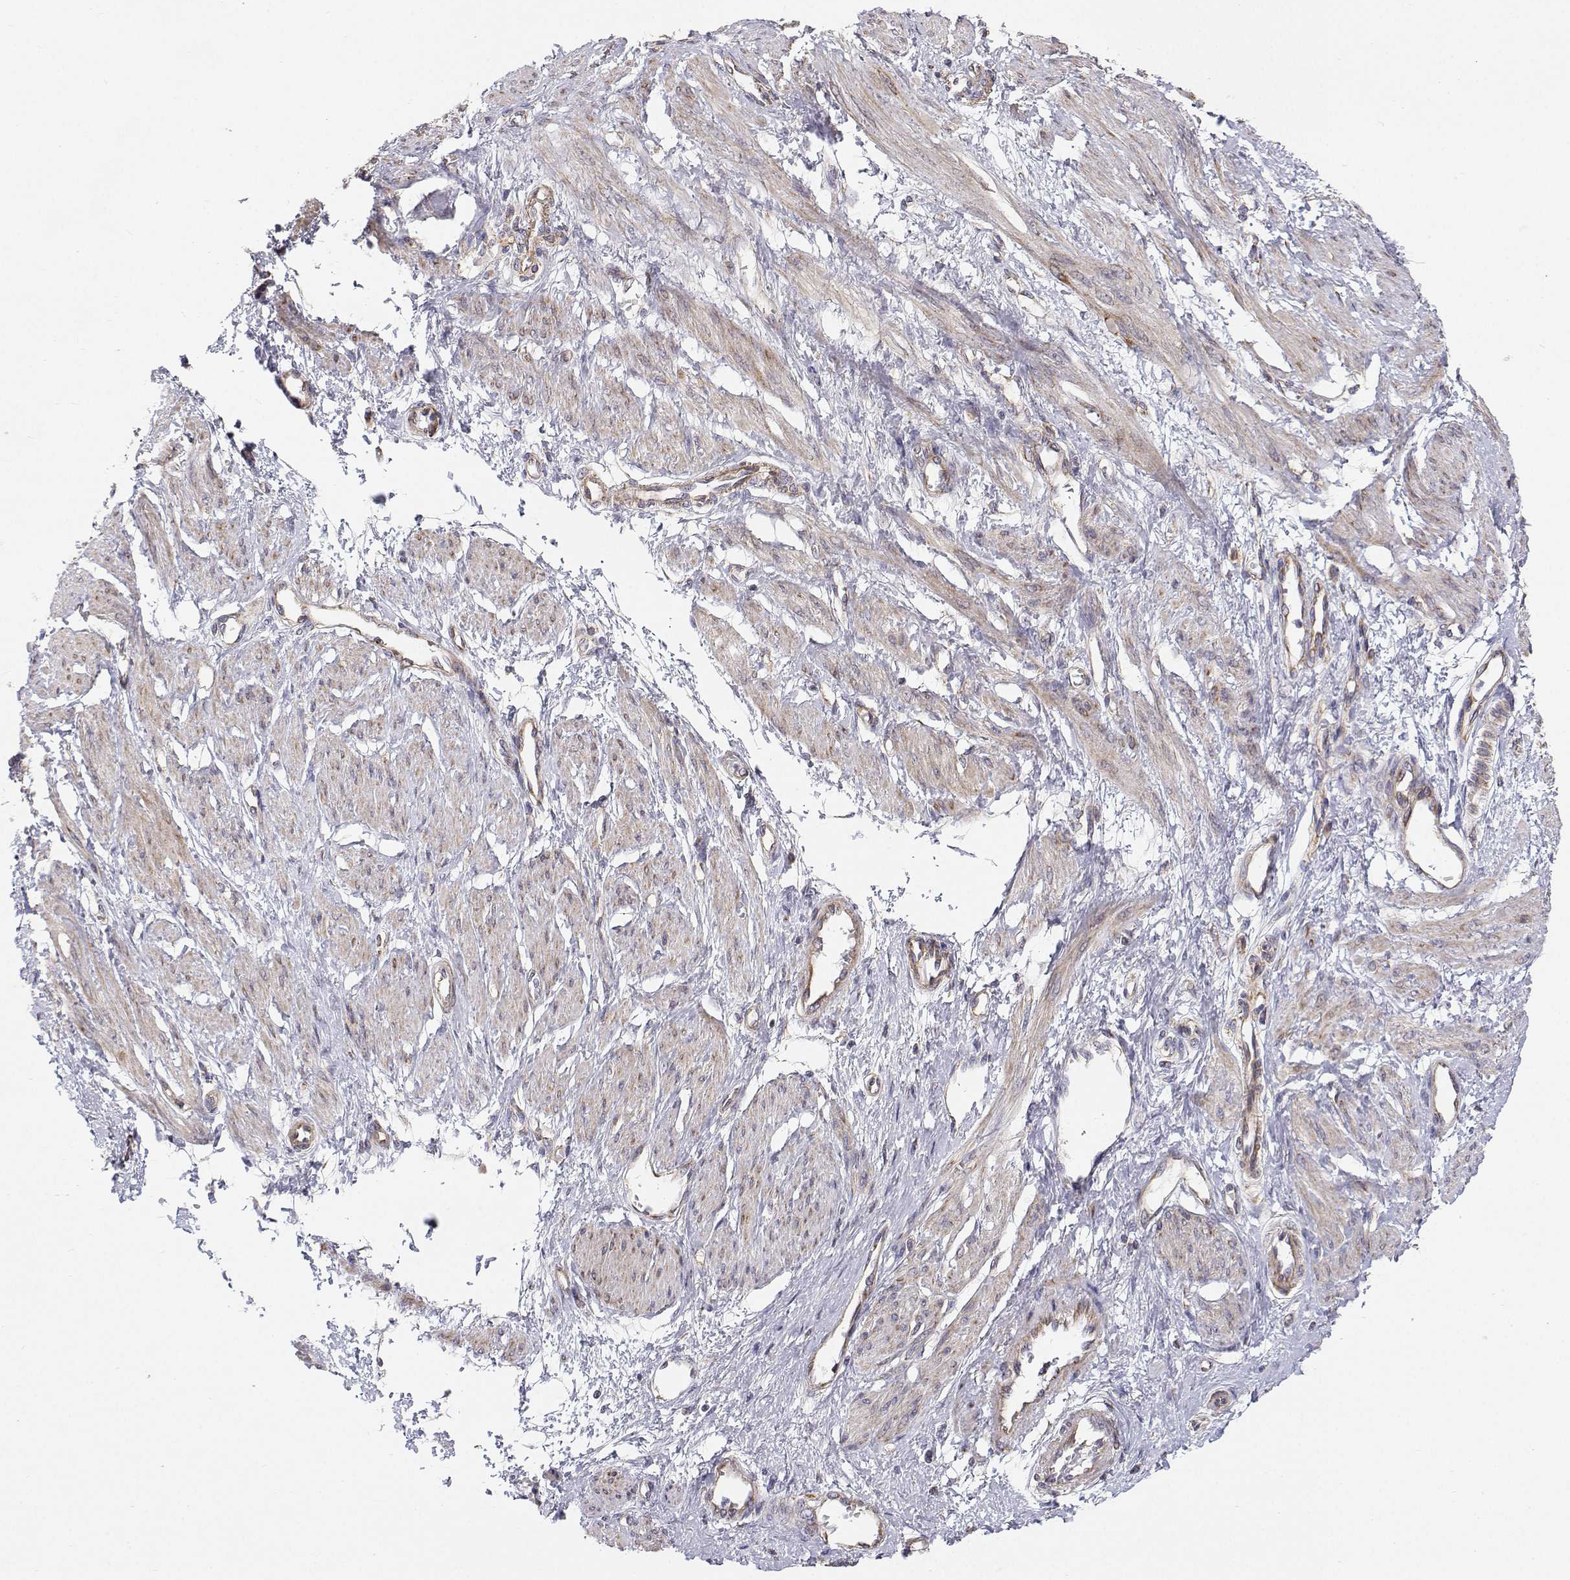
{"staining": {"intensity": "weak", "quantity": "25%-75%", "location": "cytoplasmic/membranous"}, "tissue": "smooth muscle", "cell_type": "Smooth muscle cells", "image_type": "normal", "snomed": [{"axis": "morphology", "description": "Normal tissue, NOS"}, {"axis": "topography", "description": "Smooth muscle"}, {"axis": "topography", "description": "Uterus"}], "caption": "Protein expression analysis of unremarkable human smooth muscle reveals weak cytoplasmic/membranous positivity in approximately 25%-75% of smooth muscle cells.", "gene": "SPICE1", "patient": {"sex": "female", "age": 39}}